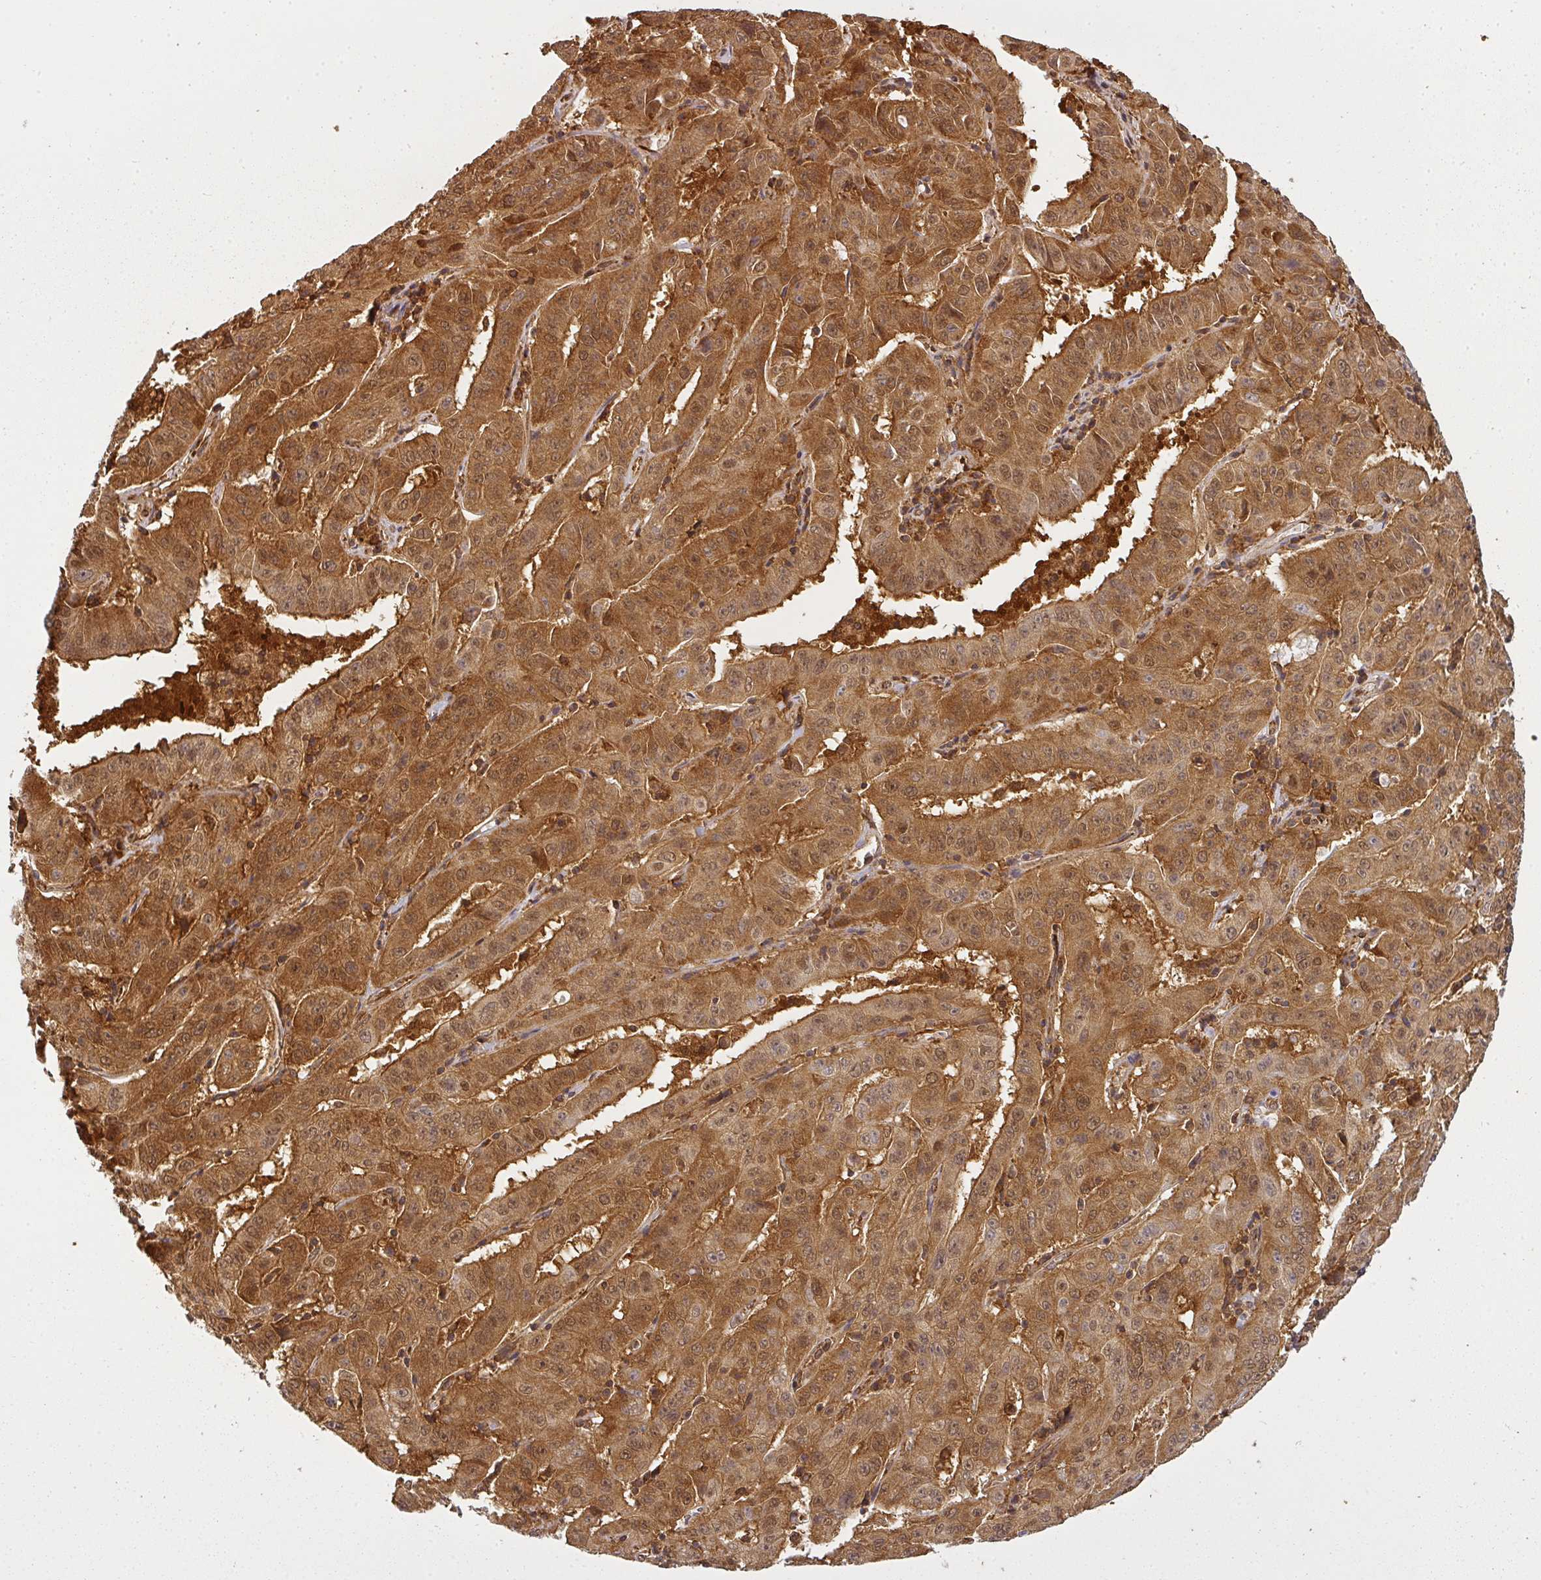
{"staining": {"intensity": "moderate", "quantity": ">75%", "location": "cytoplasmic/membranous,nuclear"}, "tissue": "pancreatic cancer", "cell_type": "Tumor cells", "image_type": "cancer", "snomed": [{"axis": "morphology", "description": "Adenocarcinoma, NOS"}, {"axis": "topography", "description": "Pancreas"}], "caption": "Immunohistochemistry (IHC) of human pancreatic adenocarcinoma reveals medium levels of moderate cytoplasmic/membranous and nuclear positivity in approximately >75% of tumor cells.", "gene": "PPP6R3", "patient": {"sex": "male", "age": 63}}